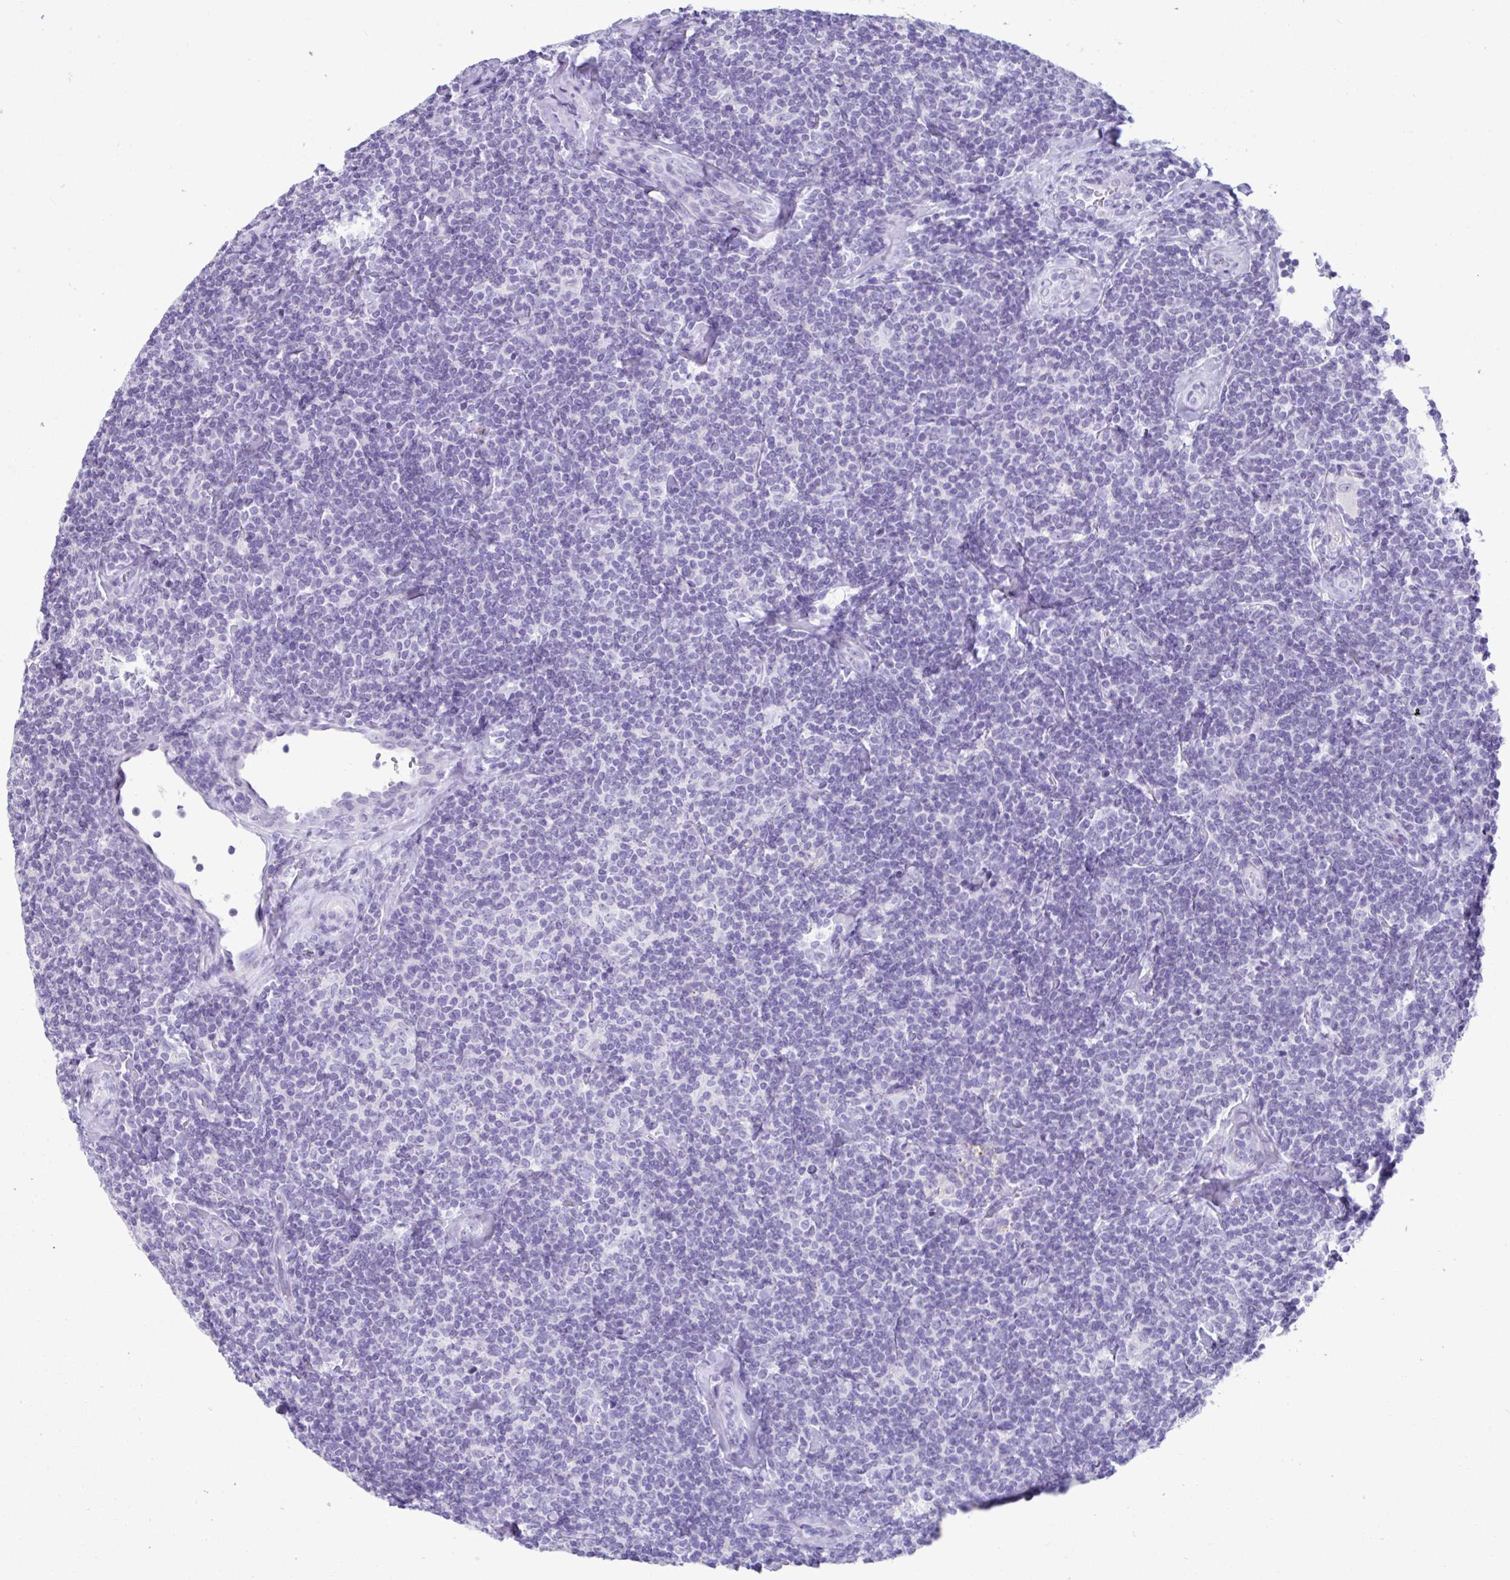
{"staining": {"intensity": "negative", "quantity": "none", "location": "none"}, "tissue": "lymphoma", "cell_type": "Tumor cells", "image_type": "cancer", "snomed": [{"axis": "morphology", "description": "Malignant lymphoma, non-Hodgkin's type, Low grade"}, {"axis": "topography", "description": "Lymph node"}], "caption": "Immunohistochemistry image of neoplastic tissue: human lymphoma stained with DAB (3,3'-diaminobenzidine) exhibits no significant protein expression in tumor cells.", "gene": "PSCA", "patient": {"sex": "female", "age": 56}}